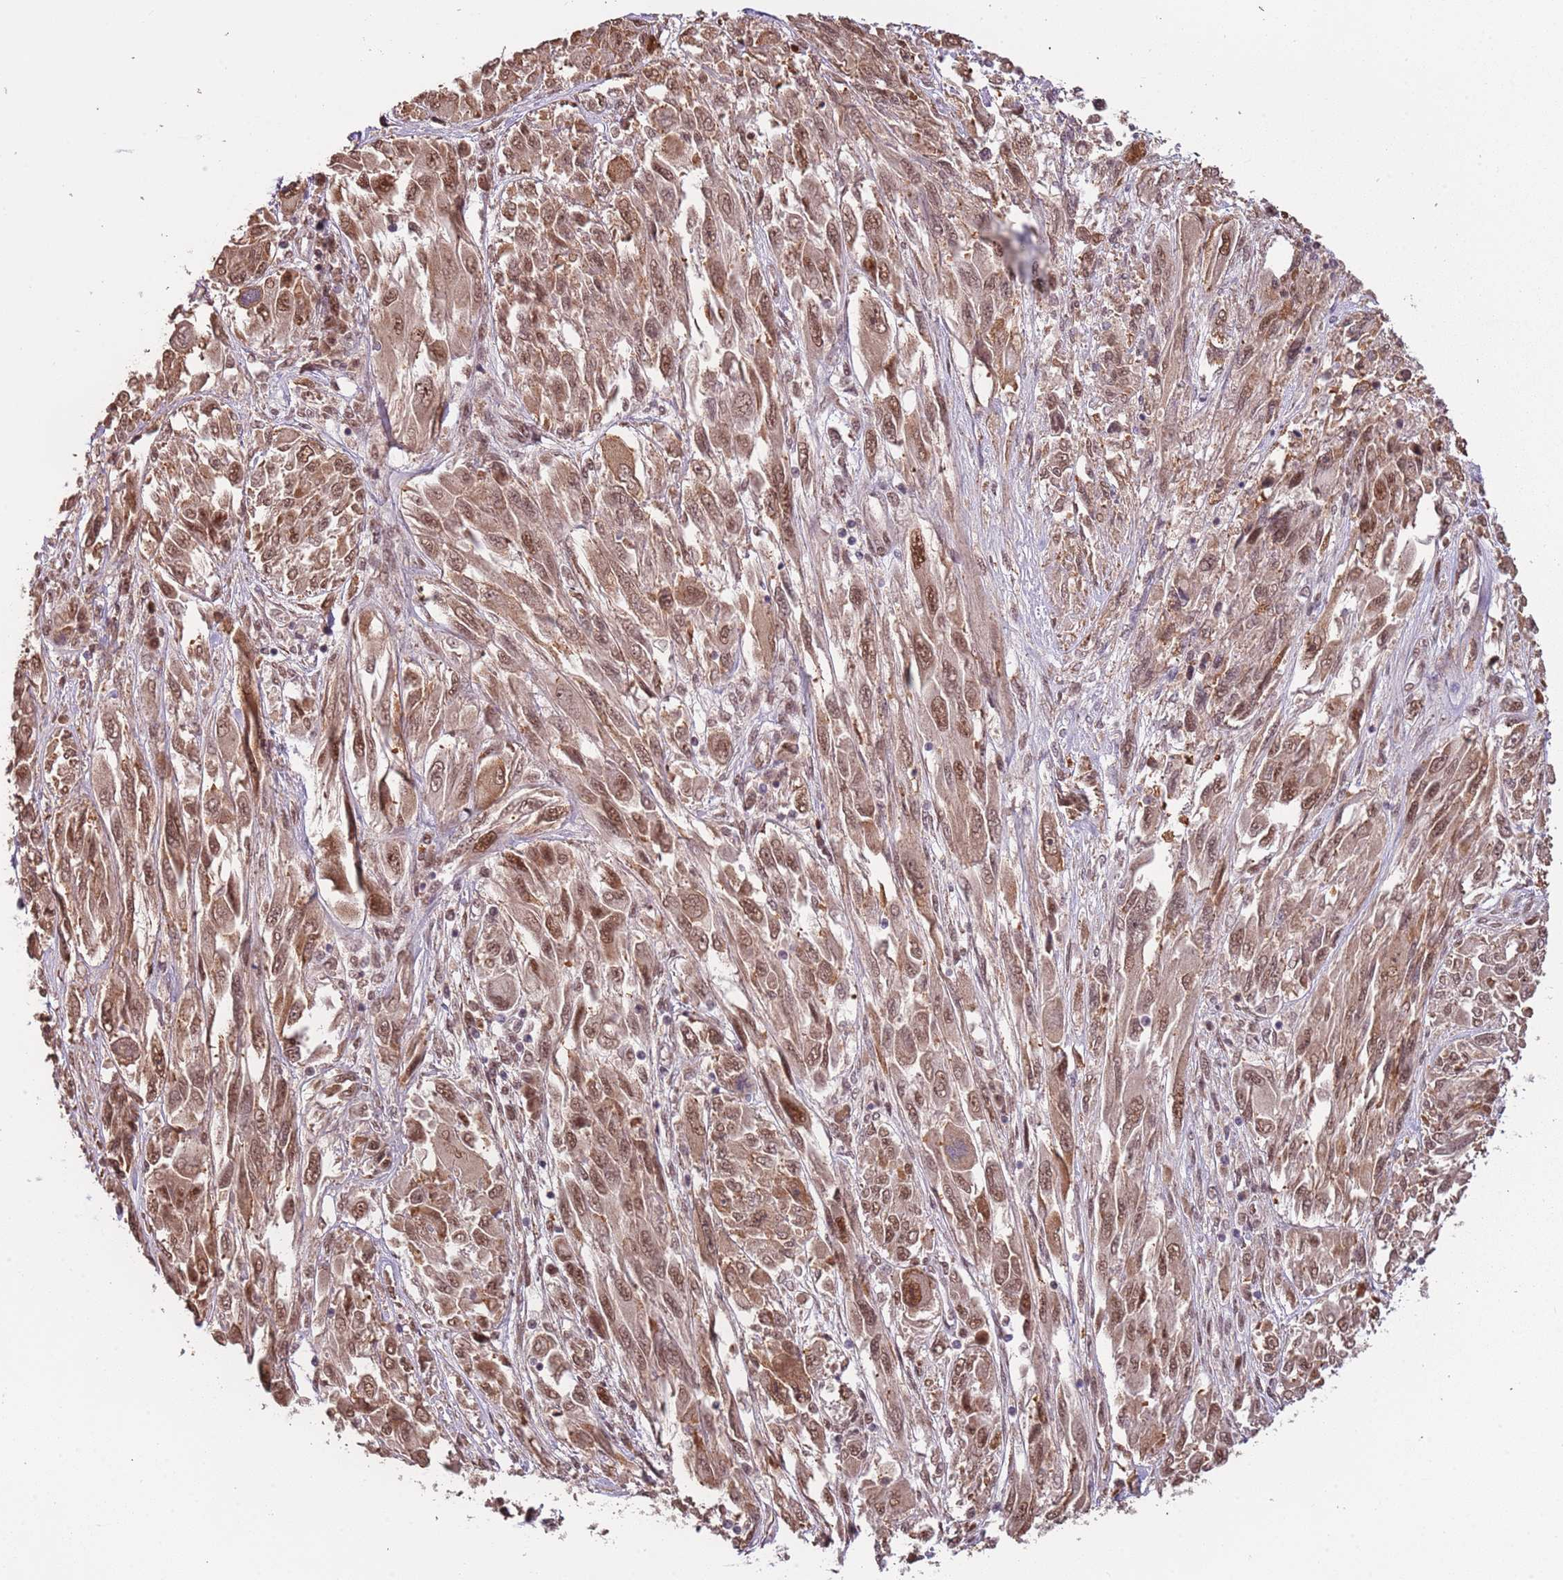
{"staining": {"intensity": "moderate", "quantity": ">75%", "location": "nuclear"}, "tissue": "melanoma", "cell_type": "Tumor cells", "image_type": "cancer", "snomed": [{"axis": "morphology", "description": "Malignant melanoma, NOS"}, {"axis": "topography", "description": "Skin"}], "caption": "Melanoma stained with a brown dye reveals moderate nuclear positive expression in about >75% of tumor cells.", "gene": "POLR3H", "patient": {"sex": "female", "age": 91}}